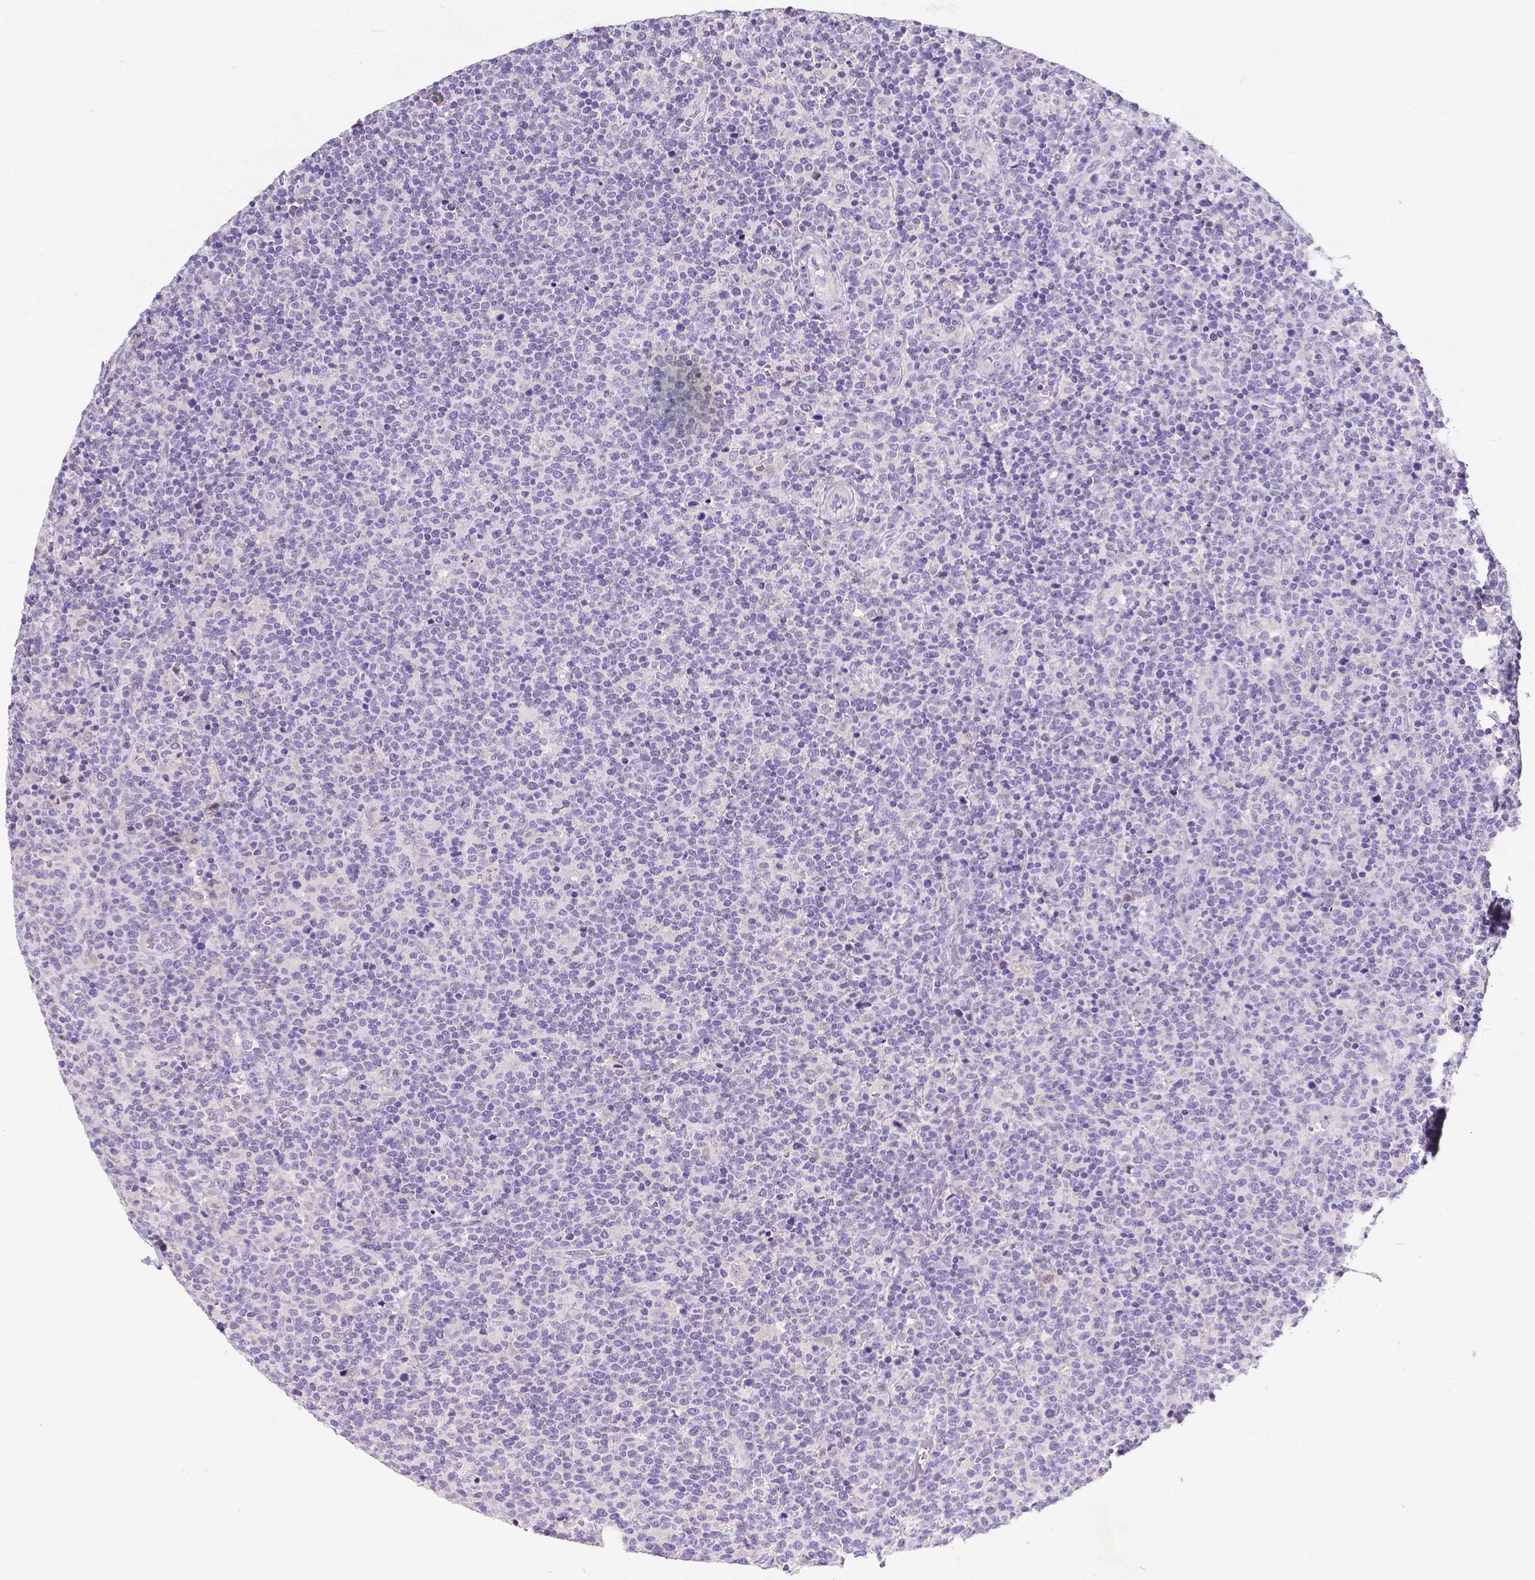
{"staining": {"intensity": "negative", "quantity": "none", "location": "none"}, "tissue": "lymphoma", "cell_type": "Tumor cells", "image_type": "cancer", "snomed": [{"axis": "morphology", "description": "Malignant lymphoma, non-Hodgkin's type, High grade"}, {"axis": "topography", "description": "Lymph node"}], "caption": "A histopathology image of human lymphoma is negative for staining in tumor cells.", "gene": "SATB2", "patient": {"sex": "male", "age": 61}}